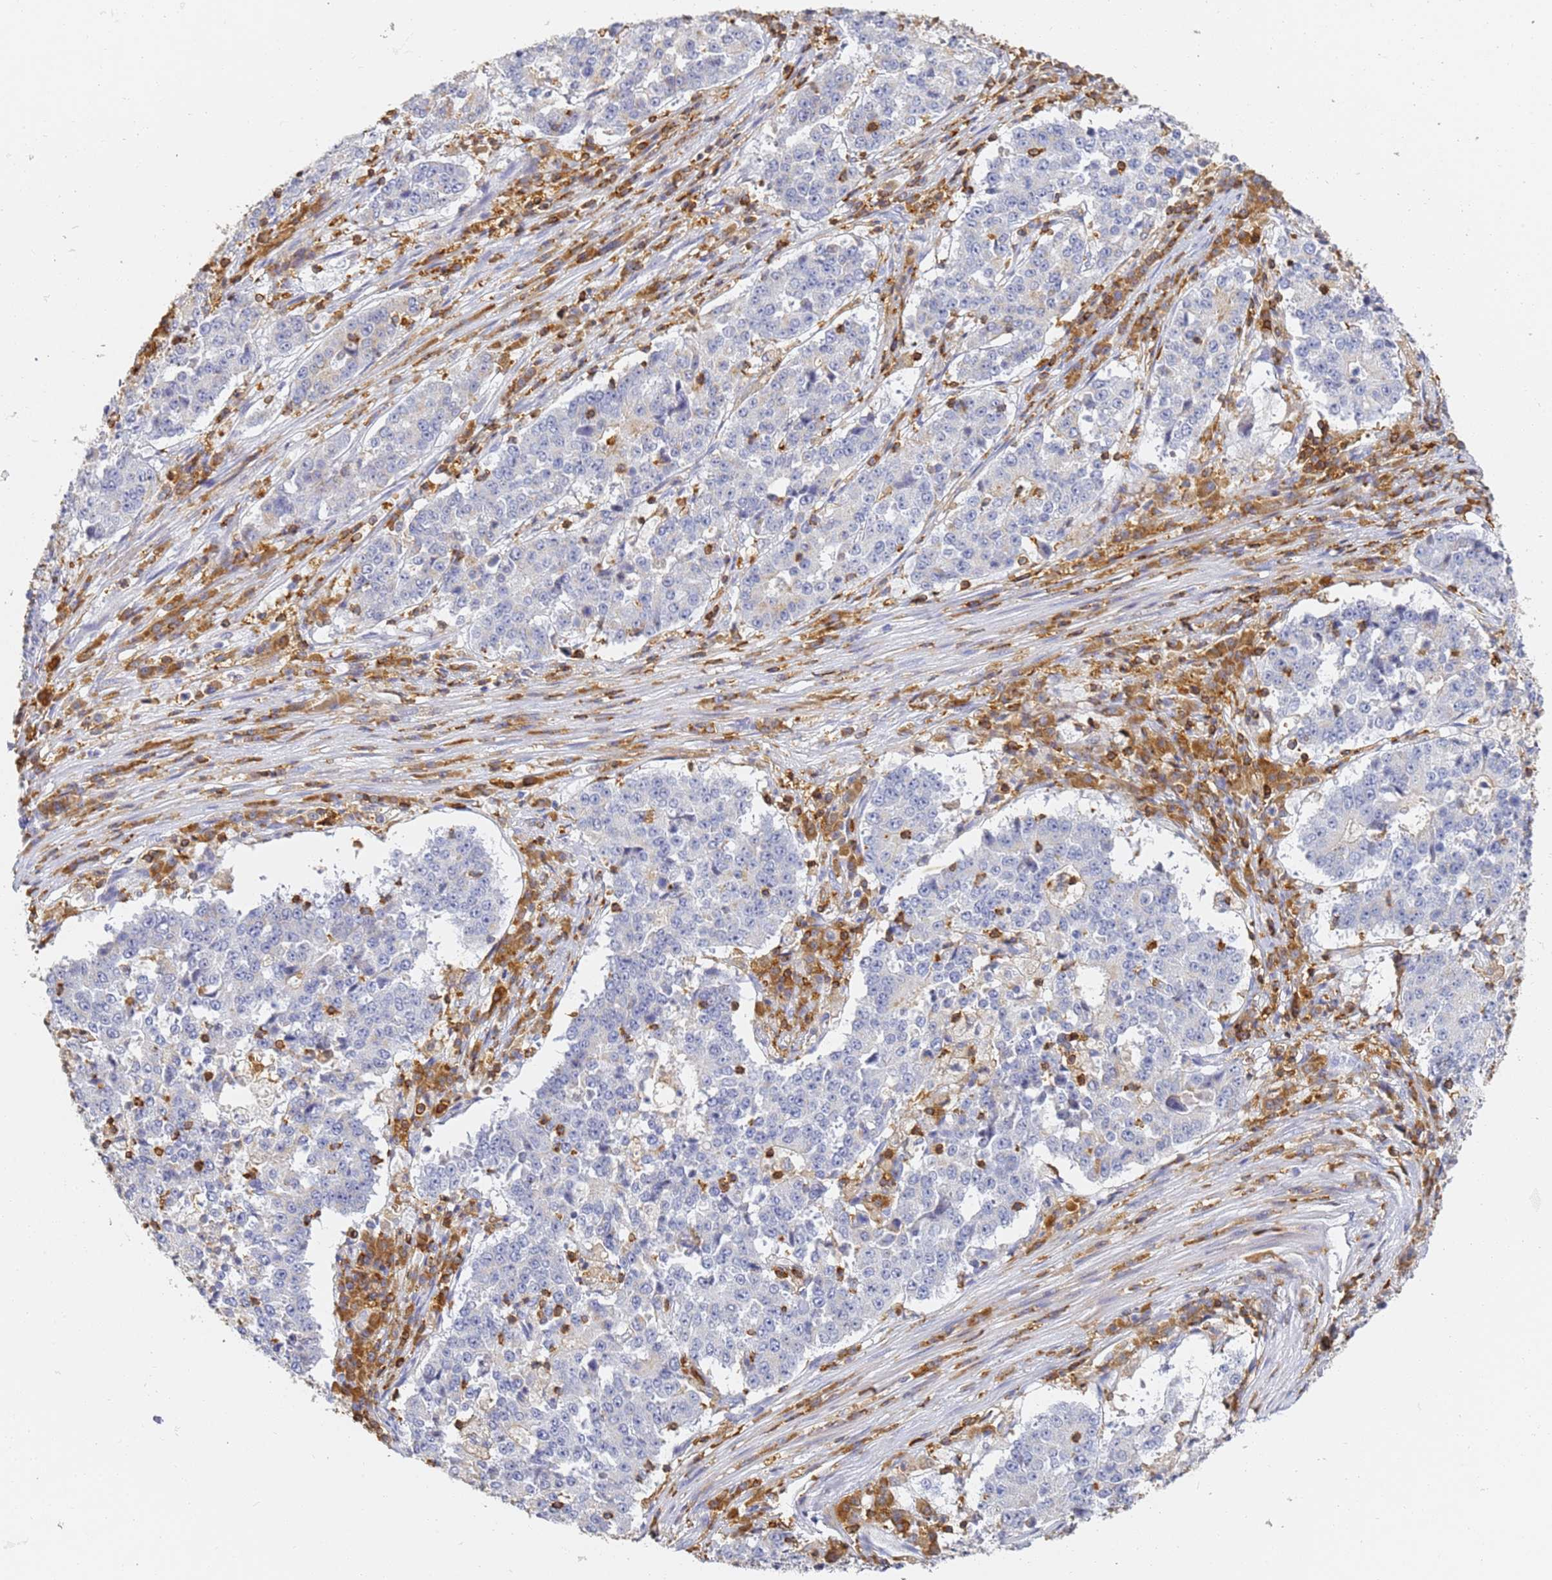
{"staining": {"intensity": "negative", "quantity": "none", "location": "none"}, "tissue": "stomach cancer", "cell_type": "Tumor cells", "image_type": "cancer", "snomed": [{"axis": "morphology", "description": "Adenocarcinoma, NOS"}, {"axis": "topography", "description": "Stomach"}], "caption": "There is no significant positivity in tumor cells of stomach adenocarcinoma.", "gene": "BIN2", "patient": {"sex": "male", "age": 59}}